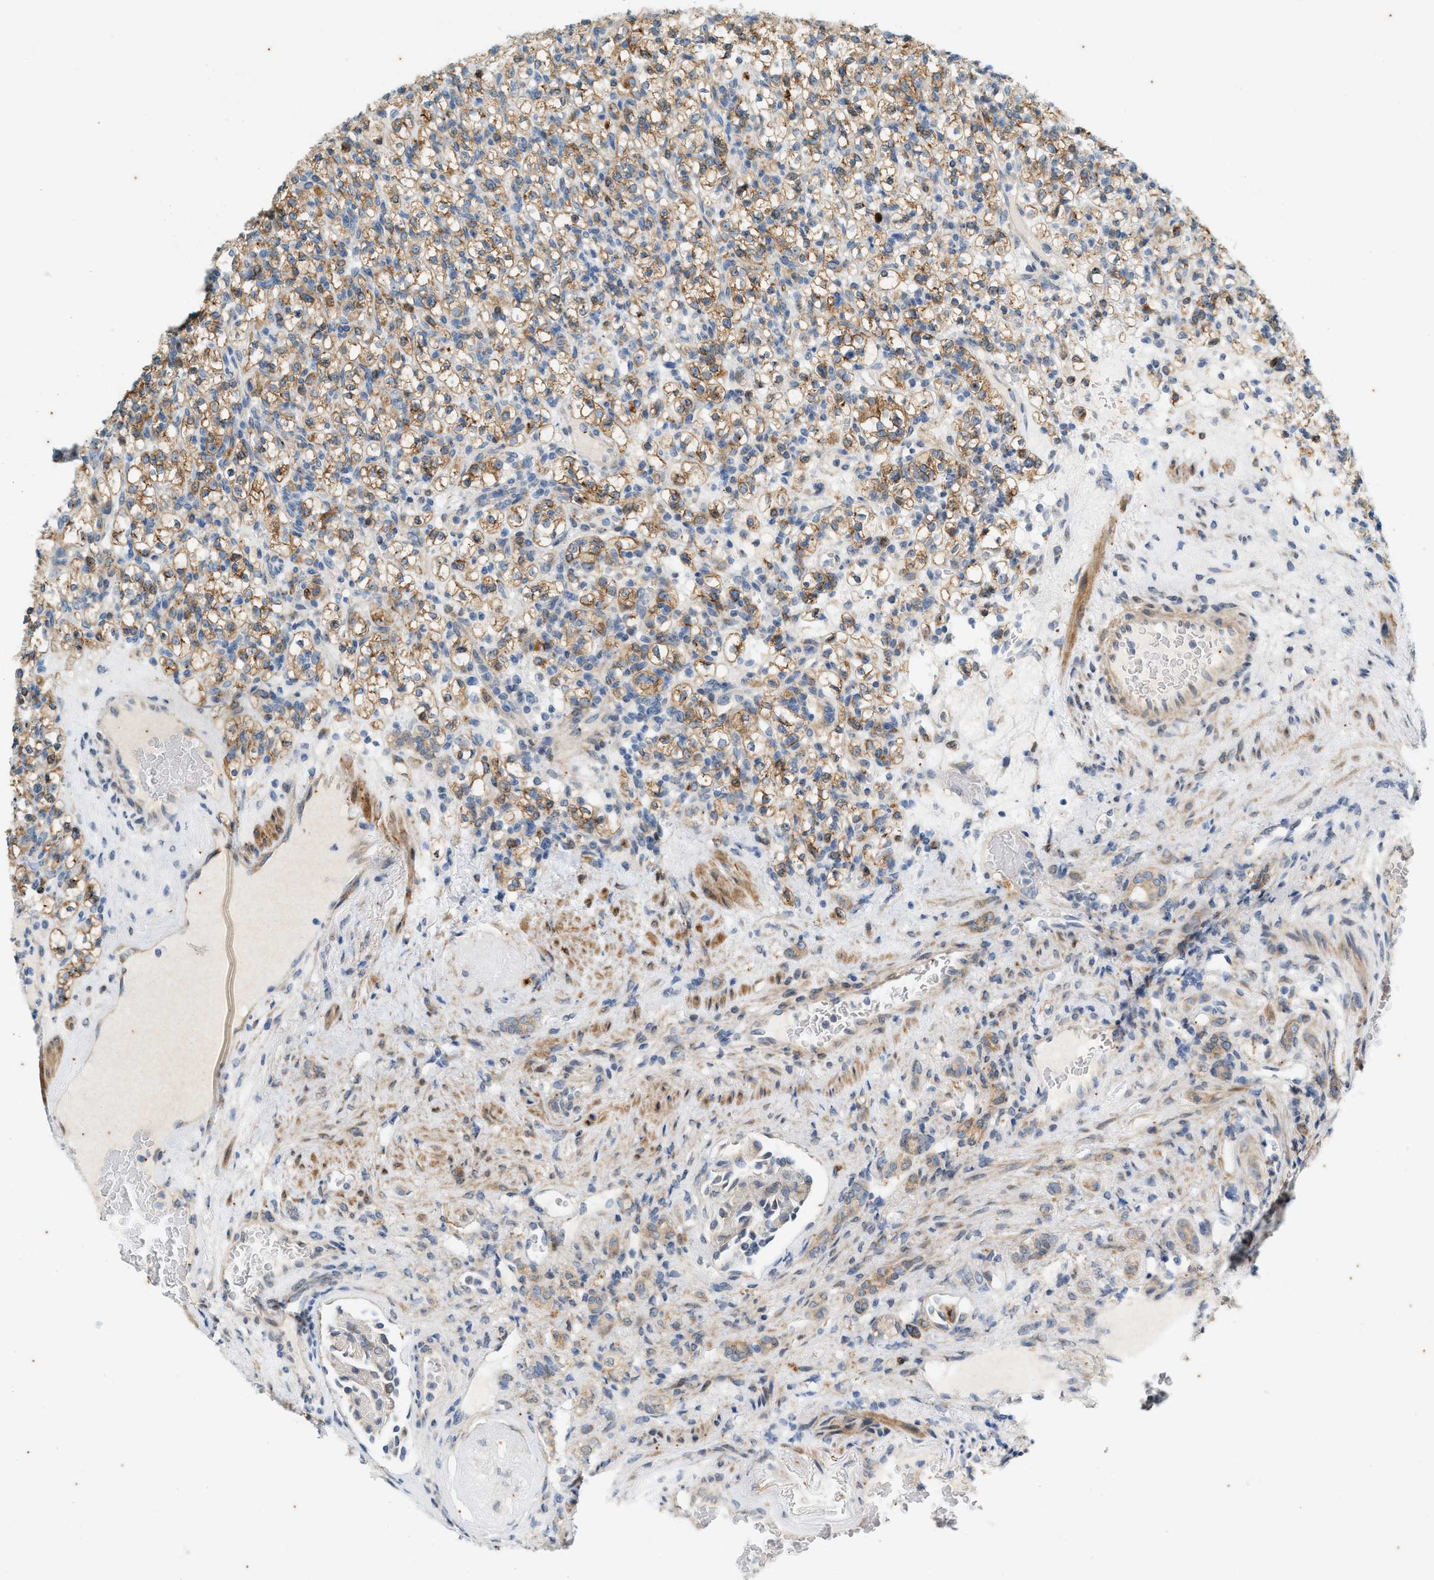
{"staining": {"intensity": "moderate", "quantity": ">75%", "location": "cytoplasmic/membranous"}, "tissue": "renal cancer", "cell_type": "Tumor cells", "image_type": "cancer", "snomed": [{"axis": "morphology", "description": "Normal tissue, NOS"}, {"axis": "morphology", "description": "Adenocarcinoma, NOS"}, {"axis": "topography", "description": "Kidney"}], "caption": "This is a histology image of immunohistochemistry staining of renal cancer, which shows moderate positivity in the cytoplasmic/membranous of tumor cells.", "gene": "CHPF2", "patient": {"sex": "female", "age": 72}}